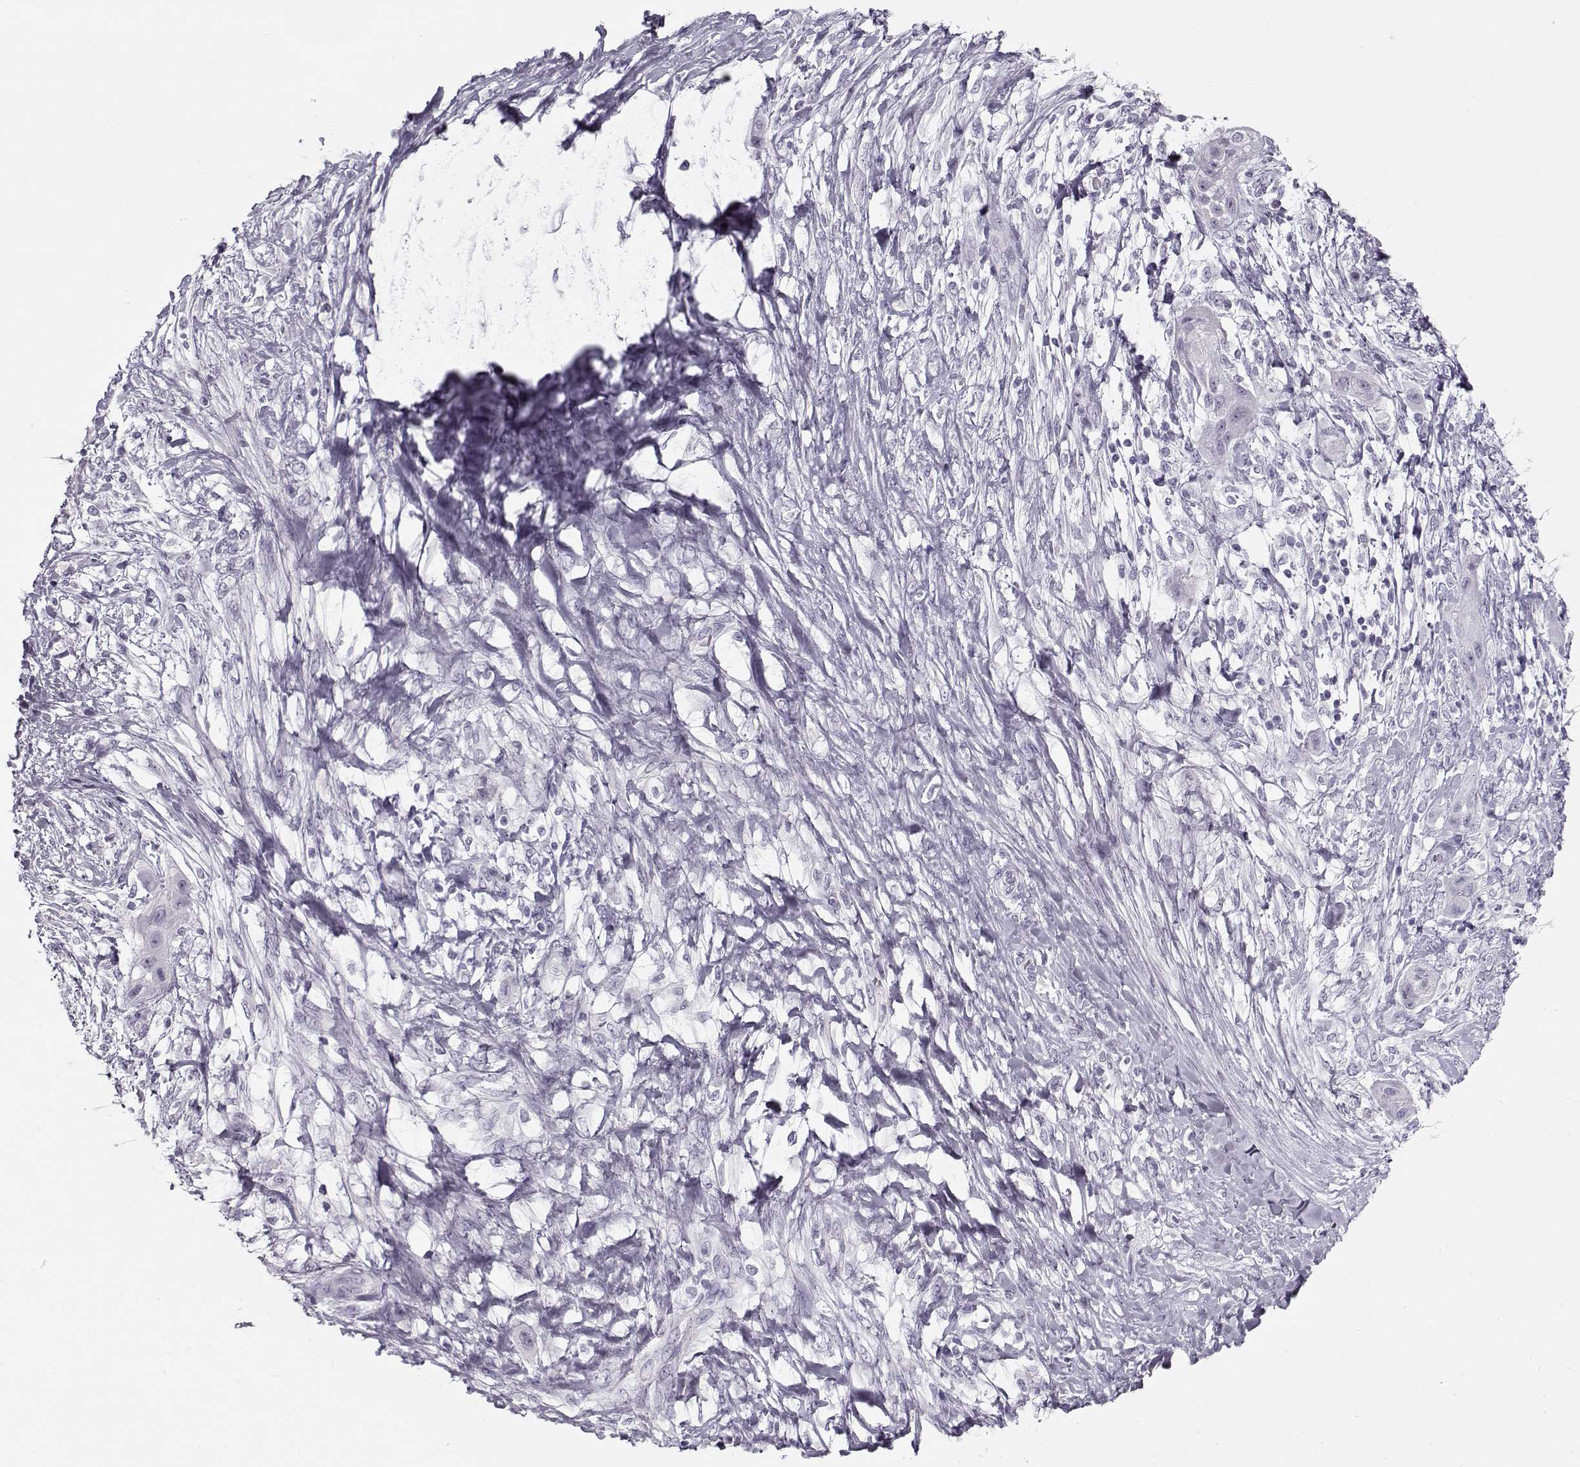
{"staining": {"intensity": "negative", "quantity": "none", "location": "none"}, "tissue": "skin cancer", "cell_type": "Tumor cells", "image_type": "cancer", "snomed": [{"axis": "morphology", "description": "Squamous cell carcinoma, NOS"}, {"axis": "topography", "description": "Skin"}], "caption": "Tumor cells show no significant protein positivity in skin cancer (squamous cell carcinoma).", "gene": "PNMT", "patient": {"sex": "male", "age": 62}}